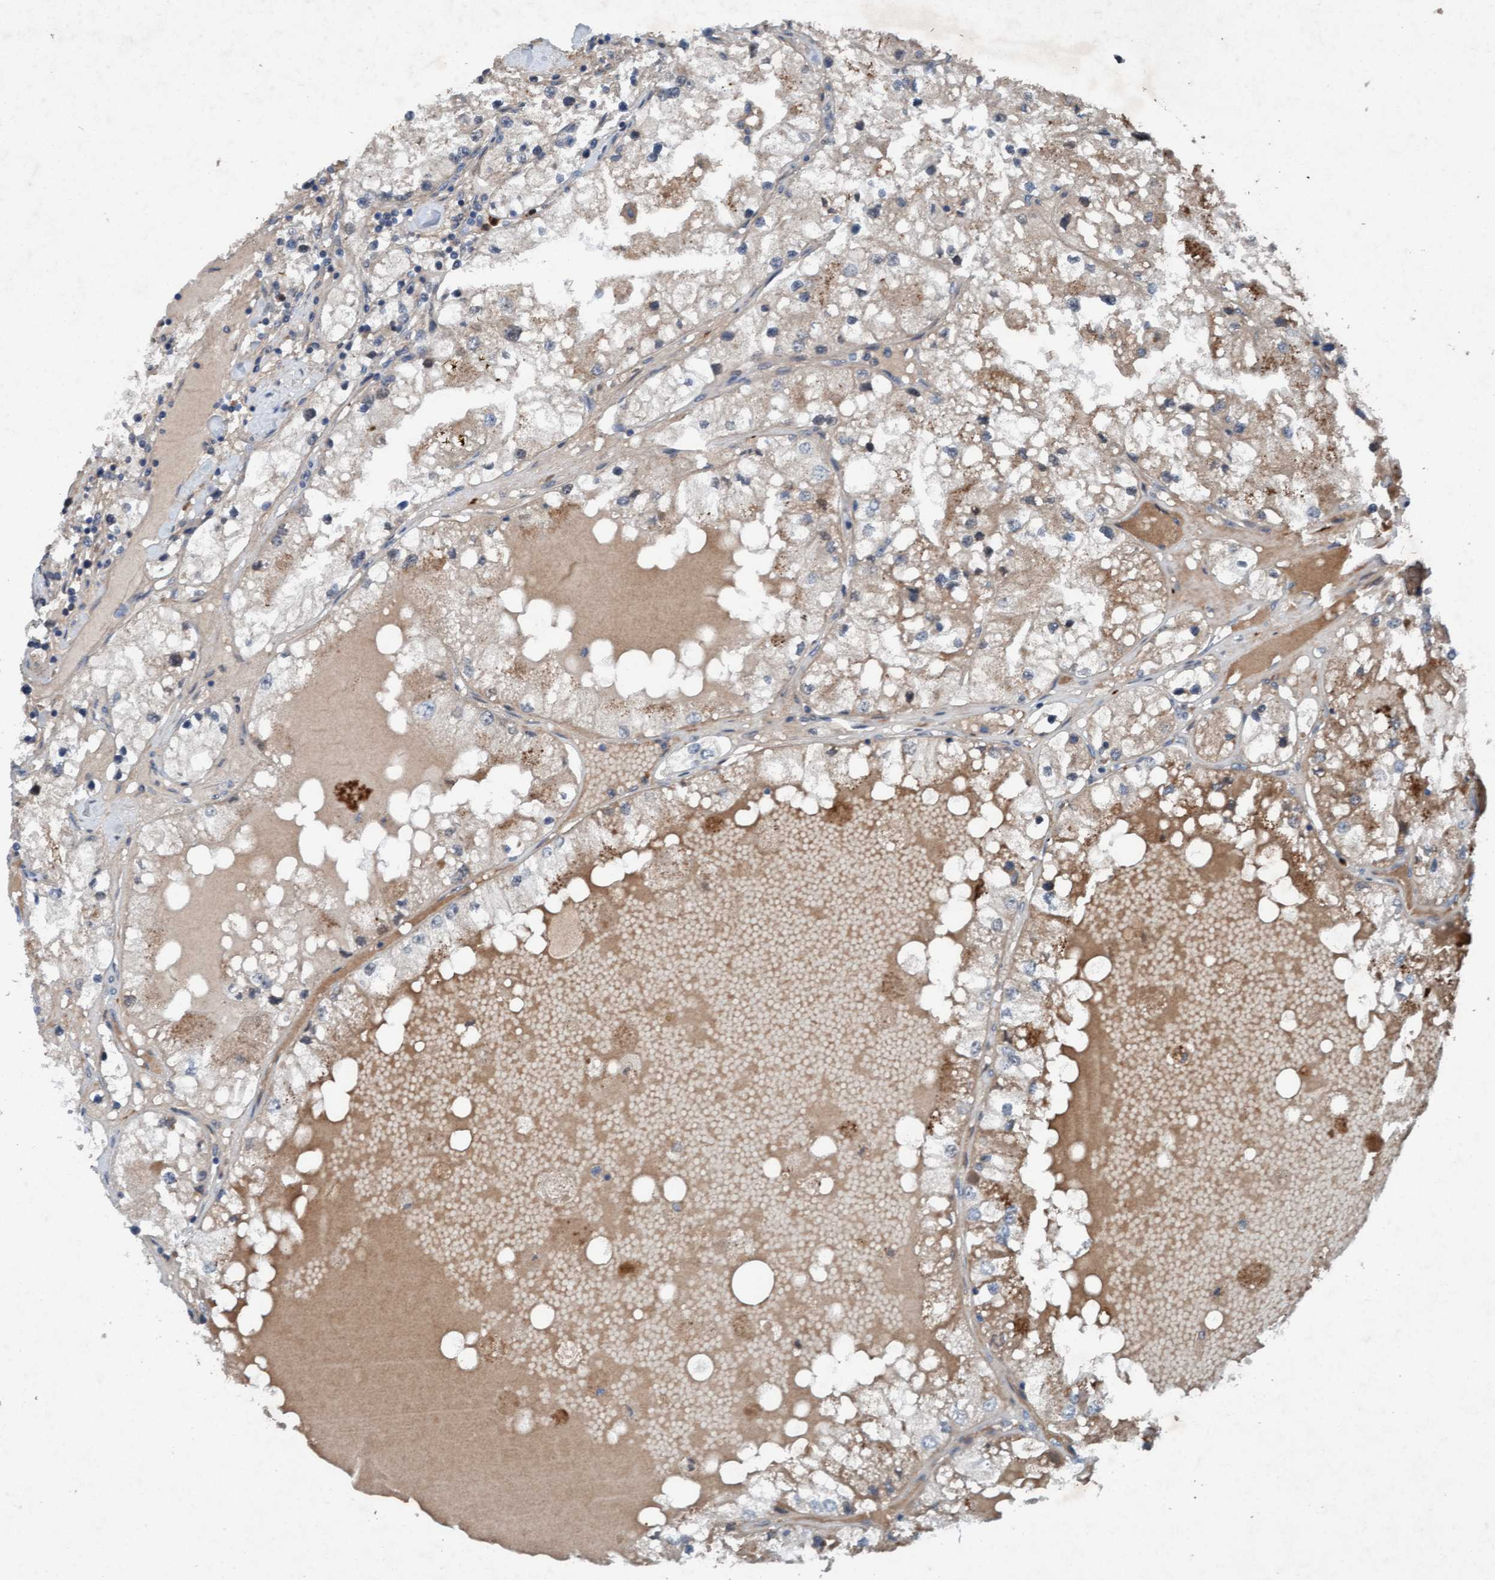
{"staining": {"intensity": "moderate", "quantity": "<25%", "location": "cytoplasmic/membranous"}, "tissue": "renal cancer", "cell_type": "Tumor cells", "image_type": "cancer", "snomed": [{"axis": "morphology", "description": "Adenocarcinoma, NOS"}, {"axis": "topography", "description": "Kidney"}], "caption": "Immunohistochemistry (IHC) photomicrograph of human renal cancer (adenocarcinoma) stained for a protein (brown), which reveals low levels of moderate cytoplasmic/membranous positivity in approximately <25% of tumor cells.", "gene": "PLXNB2", "patient": {"sex": "male", "age": 68}}